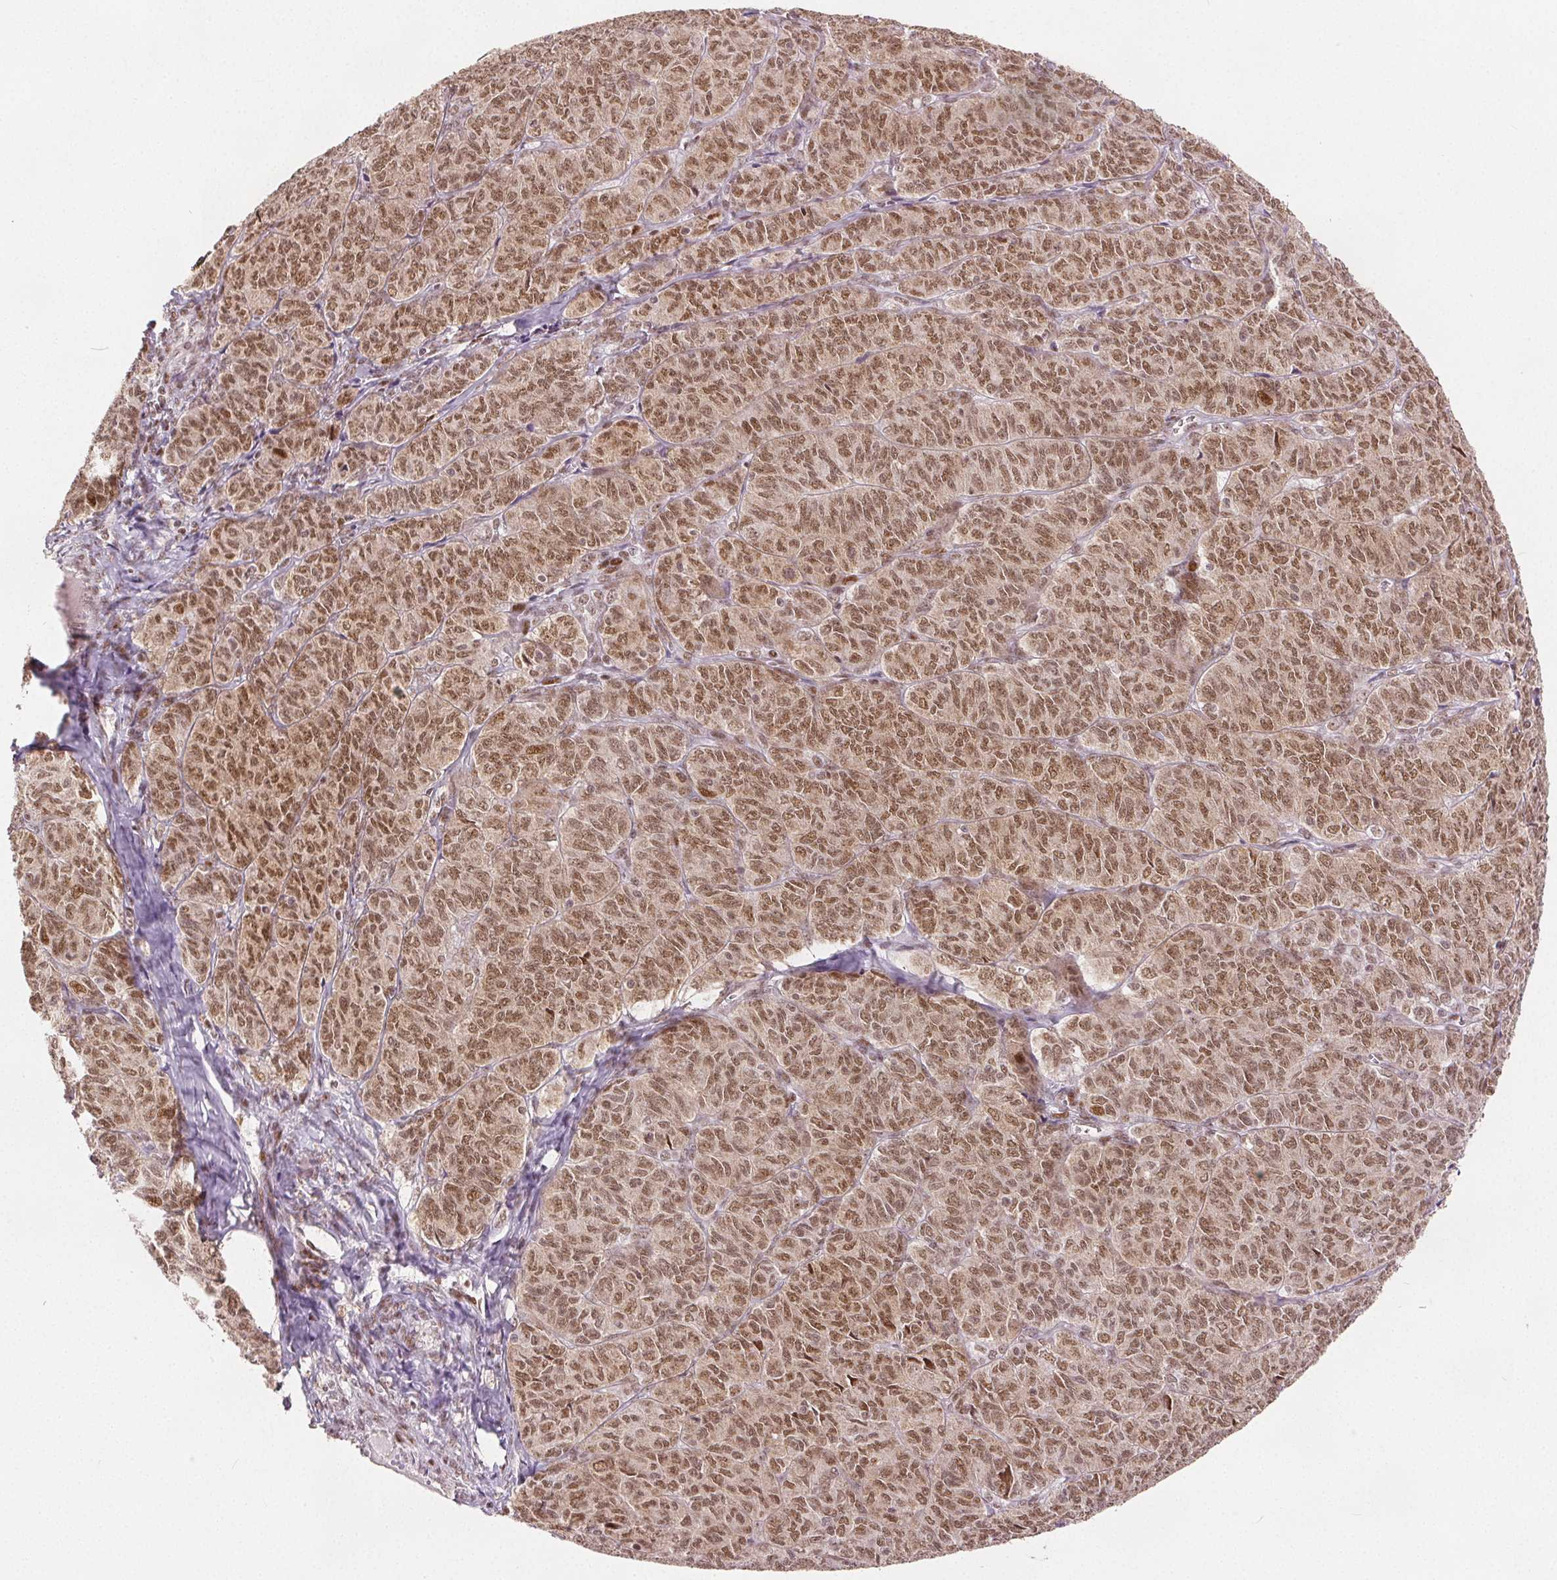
{"staining": {"intensity": "moderate", "quantity": ">75%", "location": "nuclear"}, "tissue": "ovarian cancer", "cell_type": "Tumor cells", "image_type": "cancer", "snomed": [{"axis": "morphology", "description": "Carcinoma, endometroid"}, {"axis": "topography", "description": "Ovary"}], "caption": "This is an image of immunohistochemistry staining of endometroid carcinoma (ovarian), which shows moderate expression in the nuclear of tumor cells.", "gene": "ZNF703", "patient": {"sex": "female", "age": 80}}